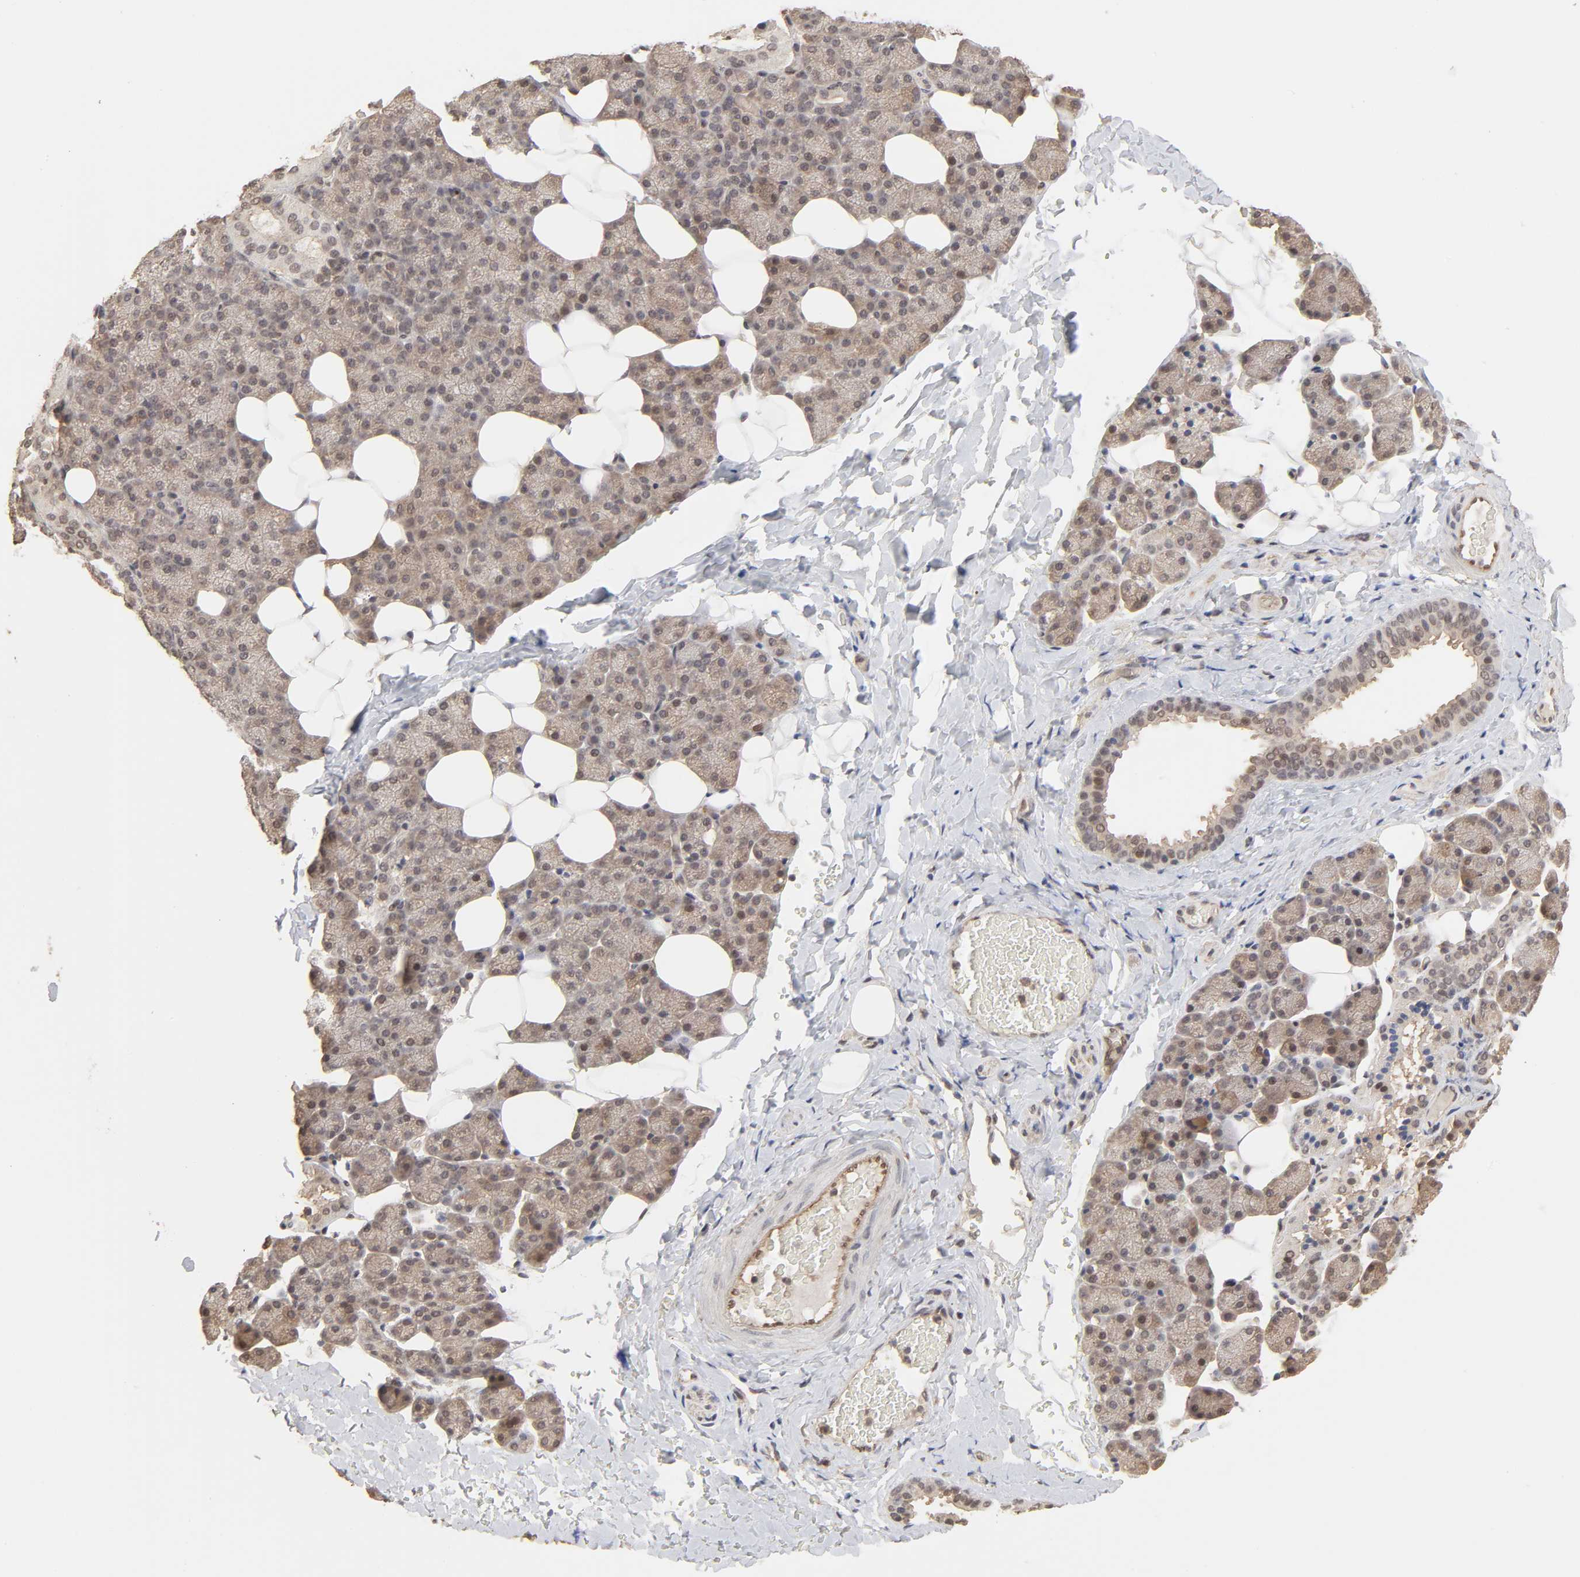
{"staining": {"intensity": "moderate", "quantity": ">75%", "location": "cytoplasmic/membranous"}, "tissue": "salivary gland", "cell_type": "Glandular cells", "image_type": "normal", "snomed": [{"axis": "morphology", "description": "Normal tissue, NOS"}, {"axis": "topography", "description": "Lymph node"}, {"axis": "topography", "description": "Salivary gland"}], "caption": "Immunohistochemical staining of unremarkable salivary gland reveals medium levels of moderate cytoplasmic/membranous expression in approximately >75% of glandular cells.", "gene": "MAPK1", "patient": {"sex": "male", "age": 8}}